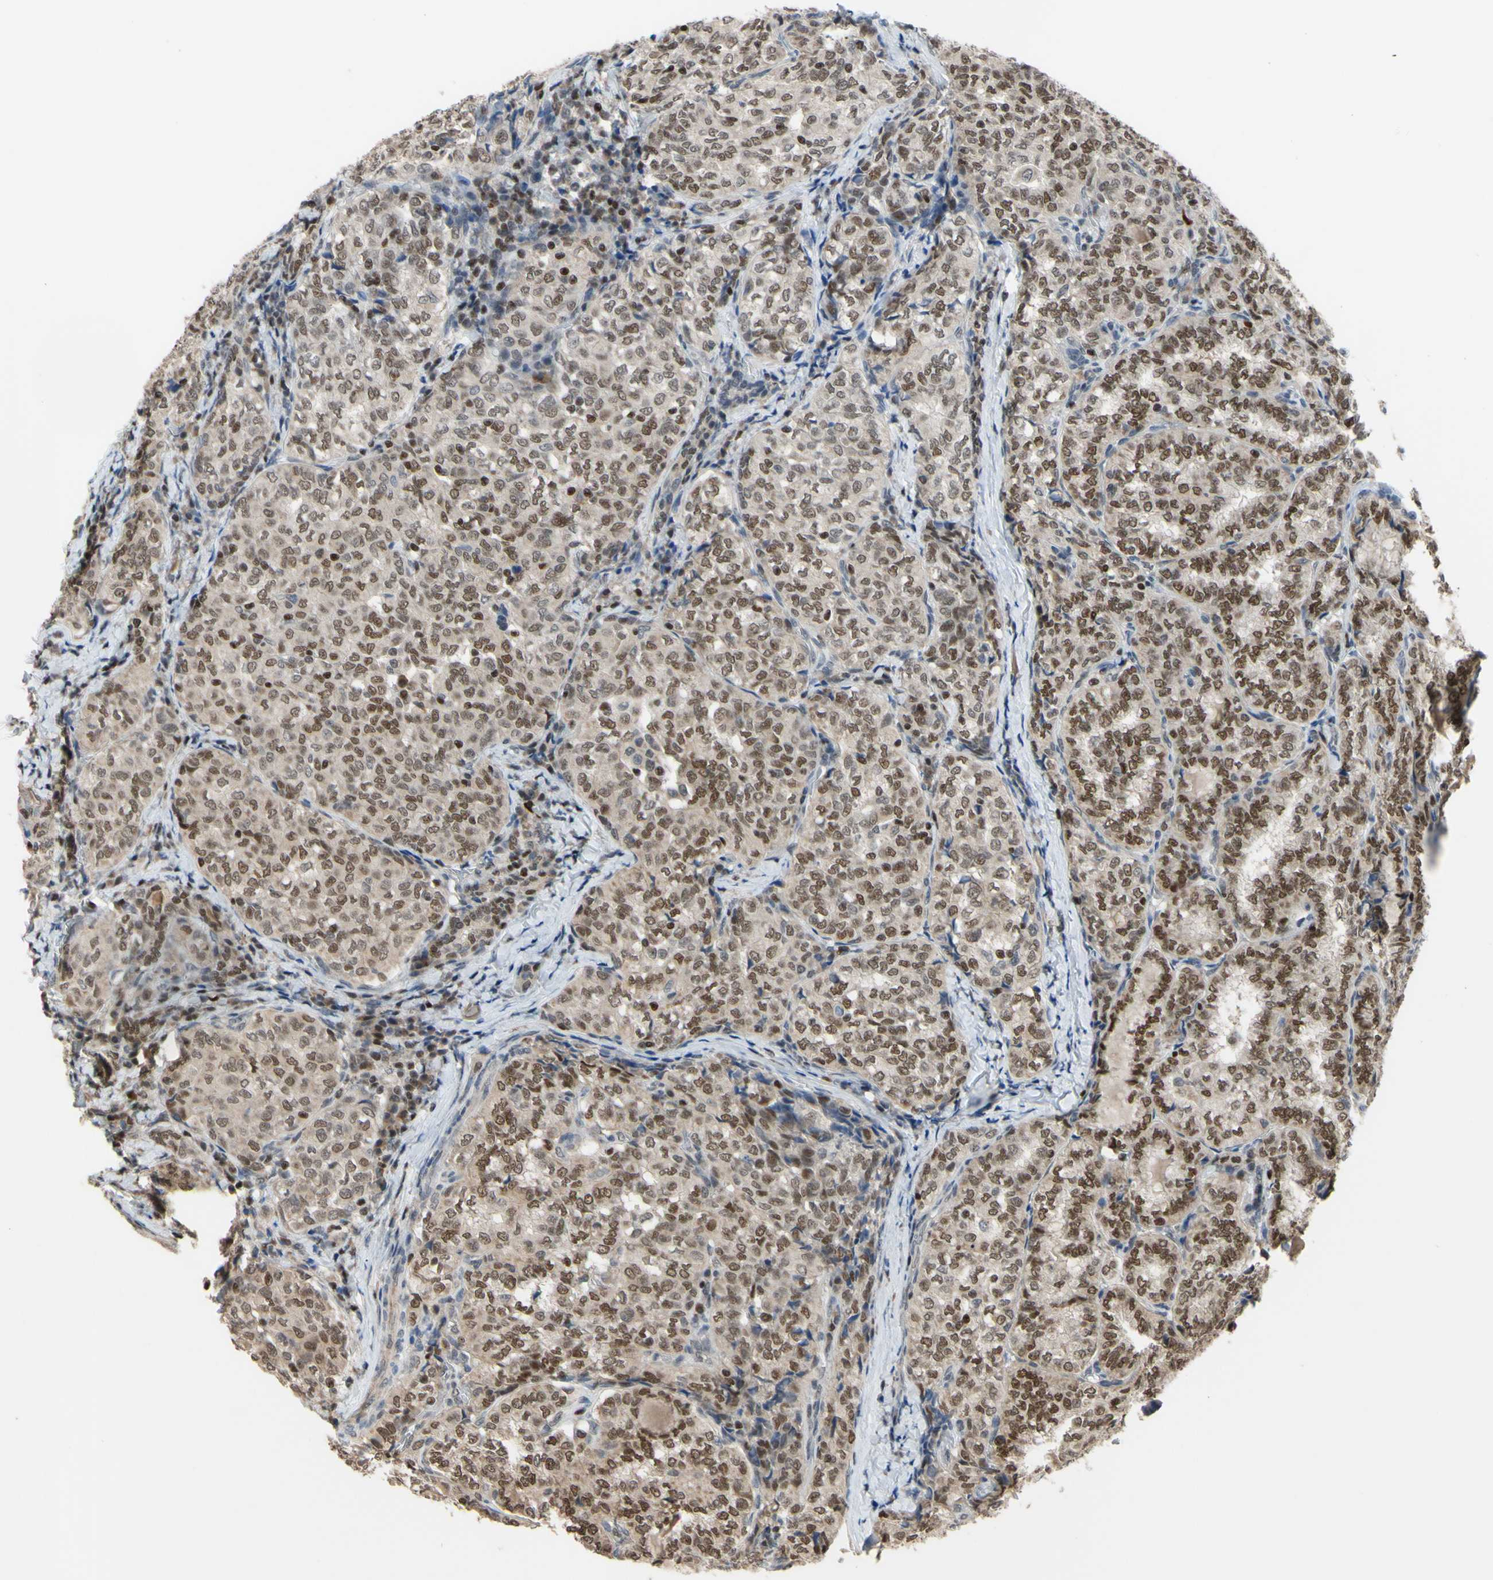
{"staining": {"intensity": "weak", "quantity": ">75%", "location": "cytoplasmic/membranous,nuclear"}, "tissue": "thyroid cancer", "cell_type": "Tumor cells", "image_type": "cancer", "snomed": [{"axis": "morphology", "description": "Normal tissue, NOS"}, {"axis": "morphology", "description": "Papillary adenocarcinoma, NOS"}, {"axis": "topography", "description": "Thyroid gland"}], "caption": "The micrograph displays staining of papillary adenocarcinoma (thyroid), revealing weak cytoplasmic/membranous and nuclear protein positivity (brown color) within tumor cells. (IHC, brightfield microscopy, high magnification).", "gene": "SP4", "patient": {"sex": "female", "age": 30}}